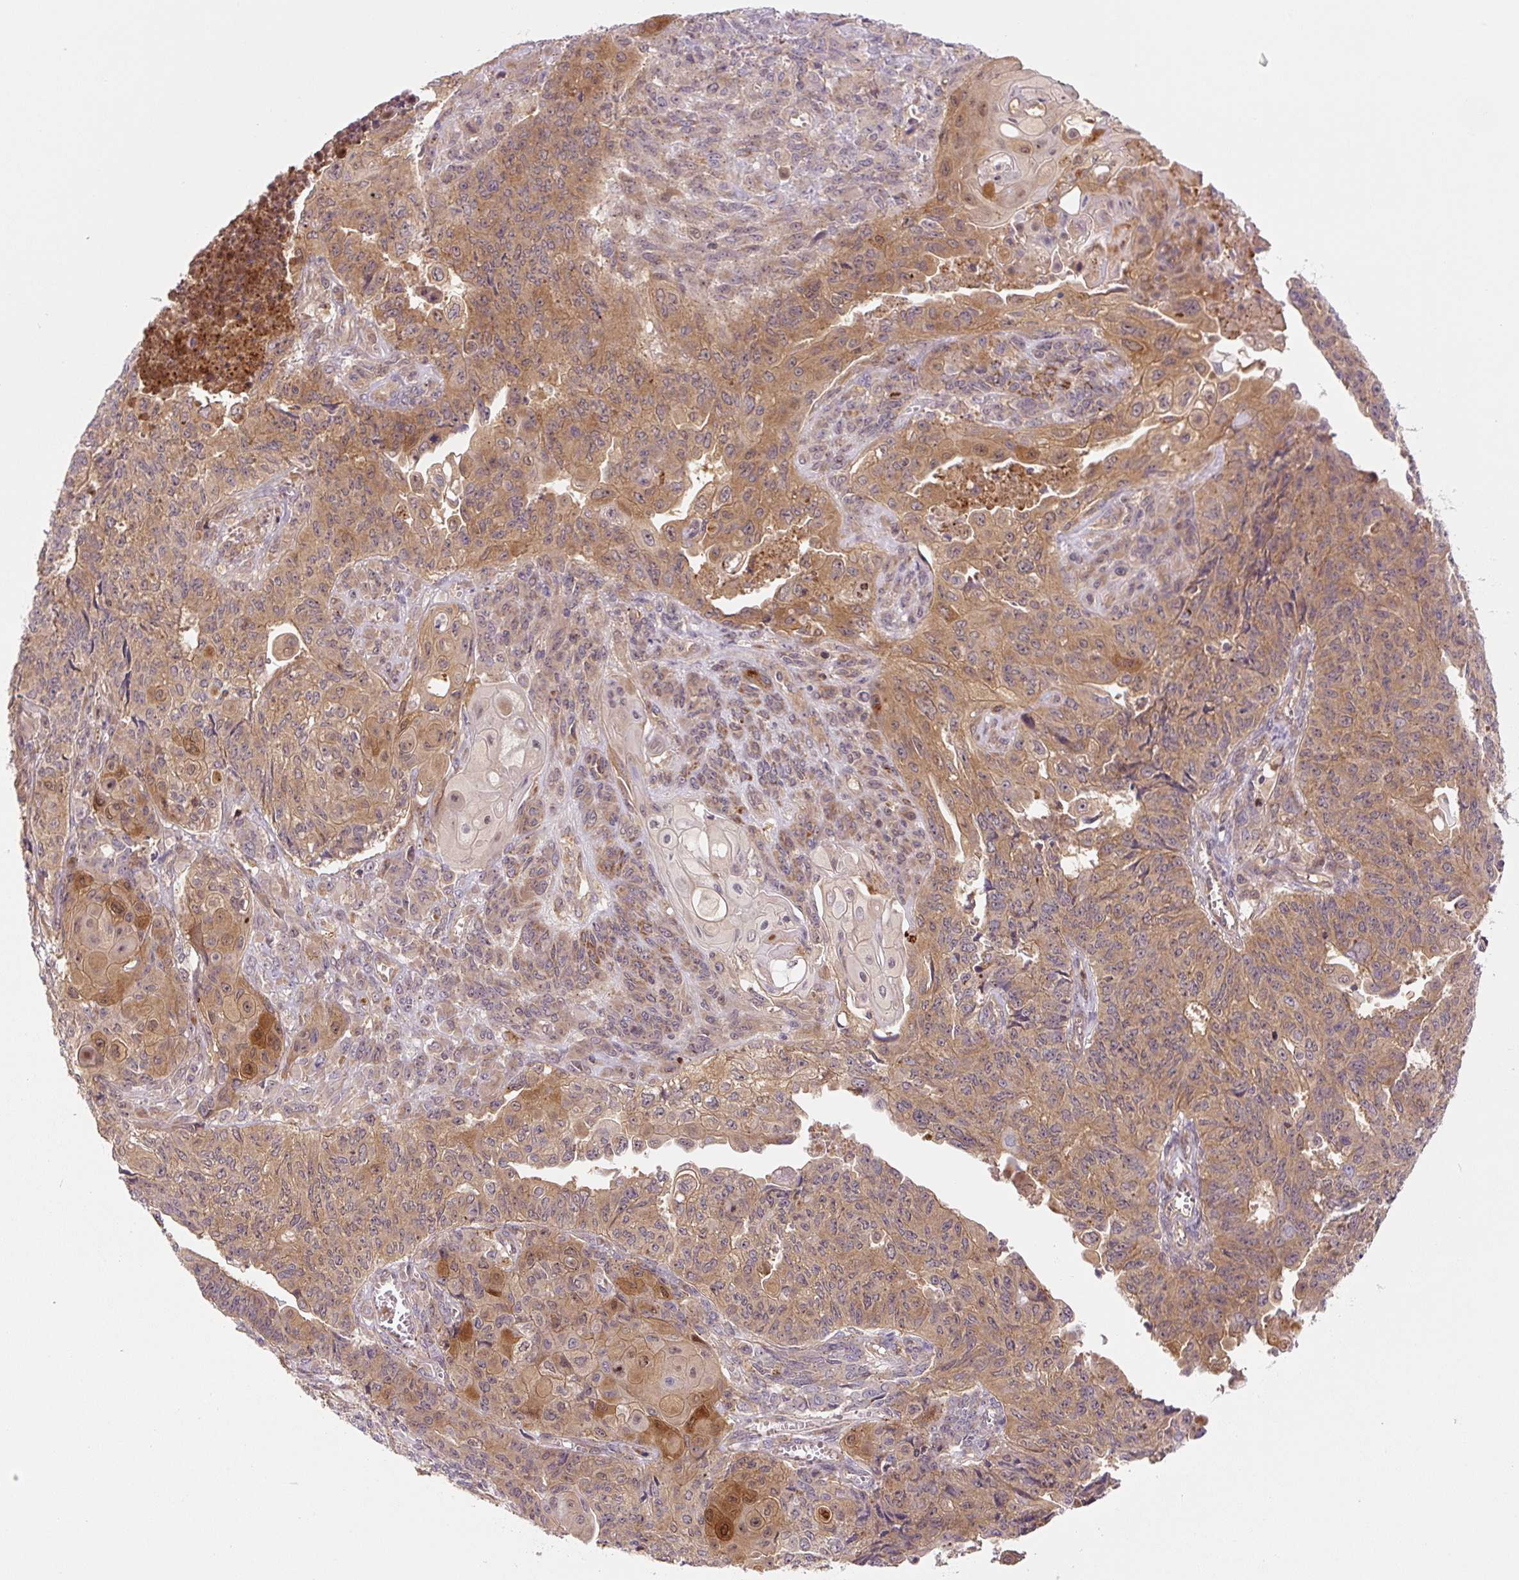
{"staining": {"intensity": "moderate", "quantity": ">75%", "location": "cytoplasmic/membranous"}, "tissue": "endometrial cancer", "cell_type": "Tumor cells", "image_type": "cancer", "snomed": [{"axis": "morphology", "description": "Adenocarcinoma, NOS"}, {"axis": "topography", "description": "Endometrium"}], "caption": "The immunohistochemical stain highlights moderate cytoplasmic/membranous expression in tumor cells of endometrial adenocarcinoma tissue.", "gene": "ZSWIM7", "patient": {"sex": "female", "age": 32}}